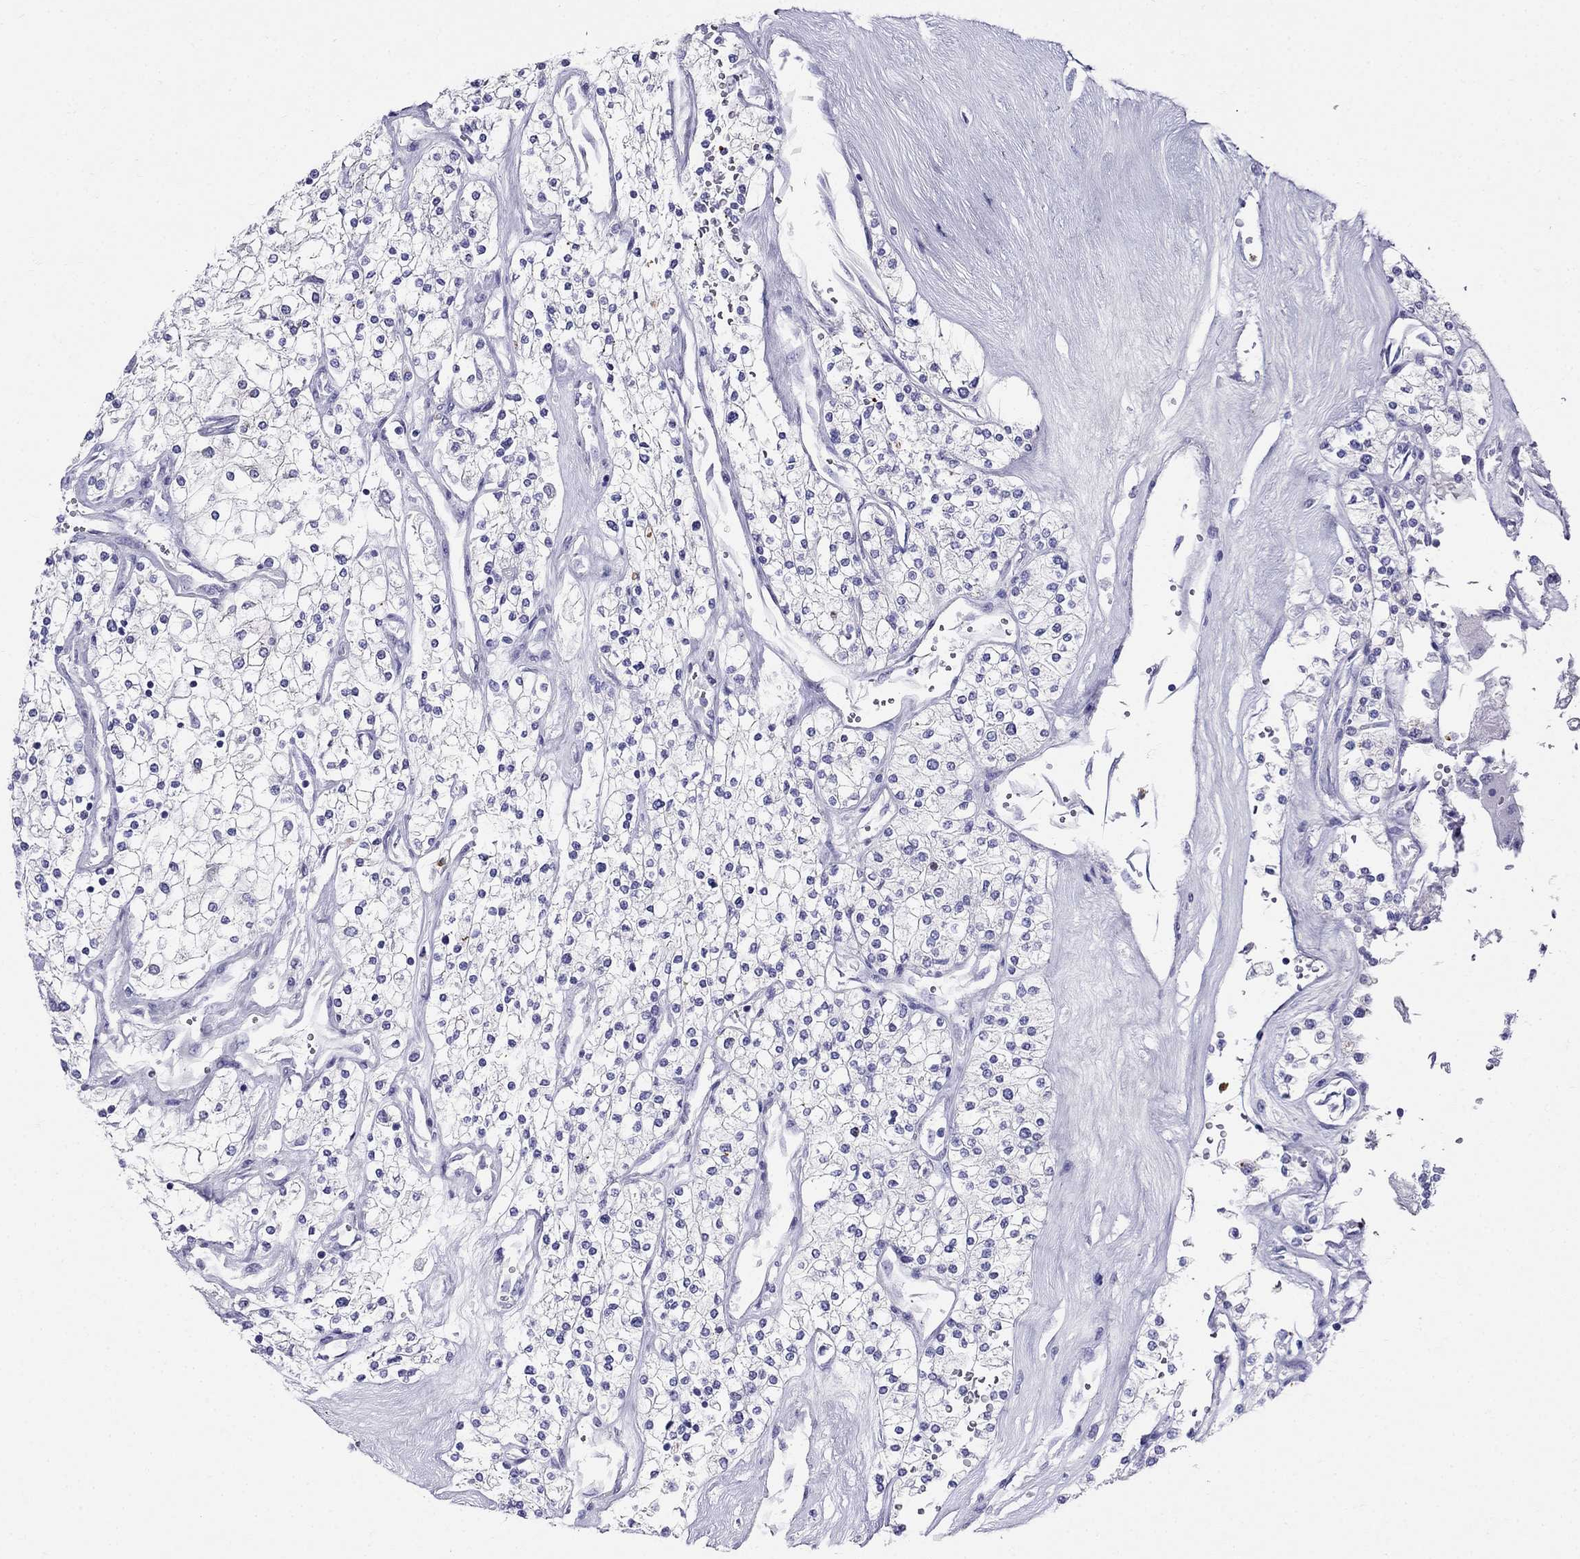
{"staining": {"intensity": "negative", "quantity": "none", "location": "none"}, "tissue": "renal cancer", "cell_type": "Tumor cells", "image_type": "cancer", "snomed": [{"axis": "morphology", "description": "Adenocarcinoma, NOS"}, {"axis": "topography", "description": "Kidney"}], "caption": "IHC of human adenocarcinoma (renal) shows no staining in tumor cells. (Immunohistochemistry (ihc), brightfield microscopy, high magnification).", "gene": "PPP1R36", "patient": {"sex": "male", "age": 80}}